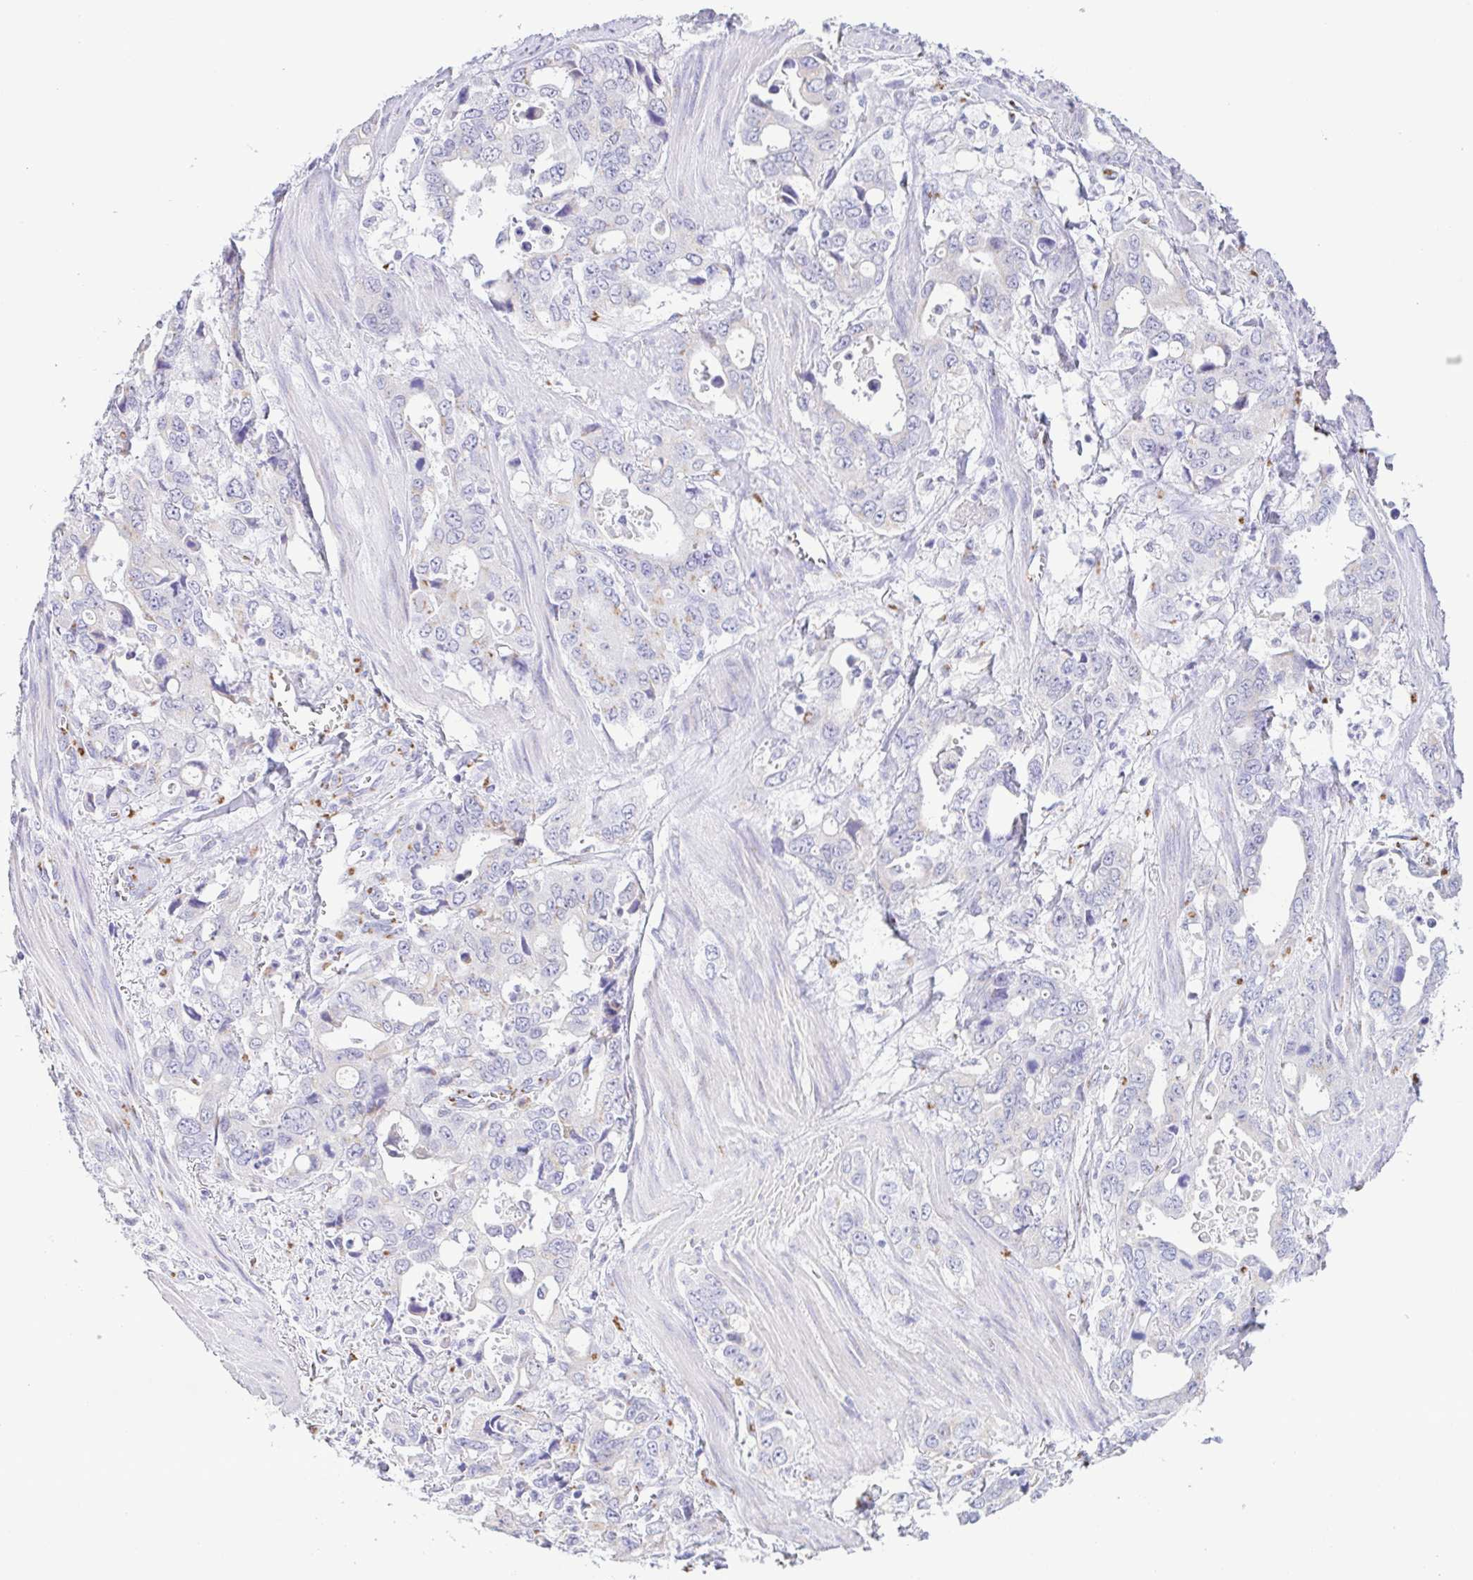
{"staining": {"intensity": "weak", "quantity": "<25%", "location": "cytoplasmic/membranous"}, "tissue": "stomach cancer", "cell_type": "Tumor cells", "image_type": "cancer", "snomed": [{"axis": "morphology", "description": "Adenocarcinoma, NOS"}, {"axis": "topography", "description": "Stomach, upper"}], "caption": "The micrograph demonstrates no significant positivity in tumor cells of stomach cancer (adenocarcinoma).", "gene": "SULT1B1", "patient": {"sex": "male", "age": 74}}